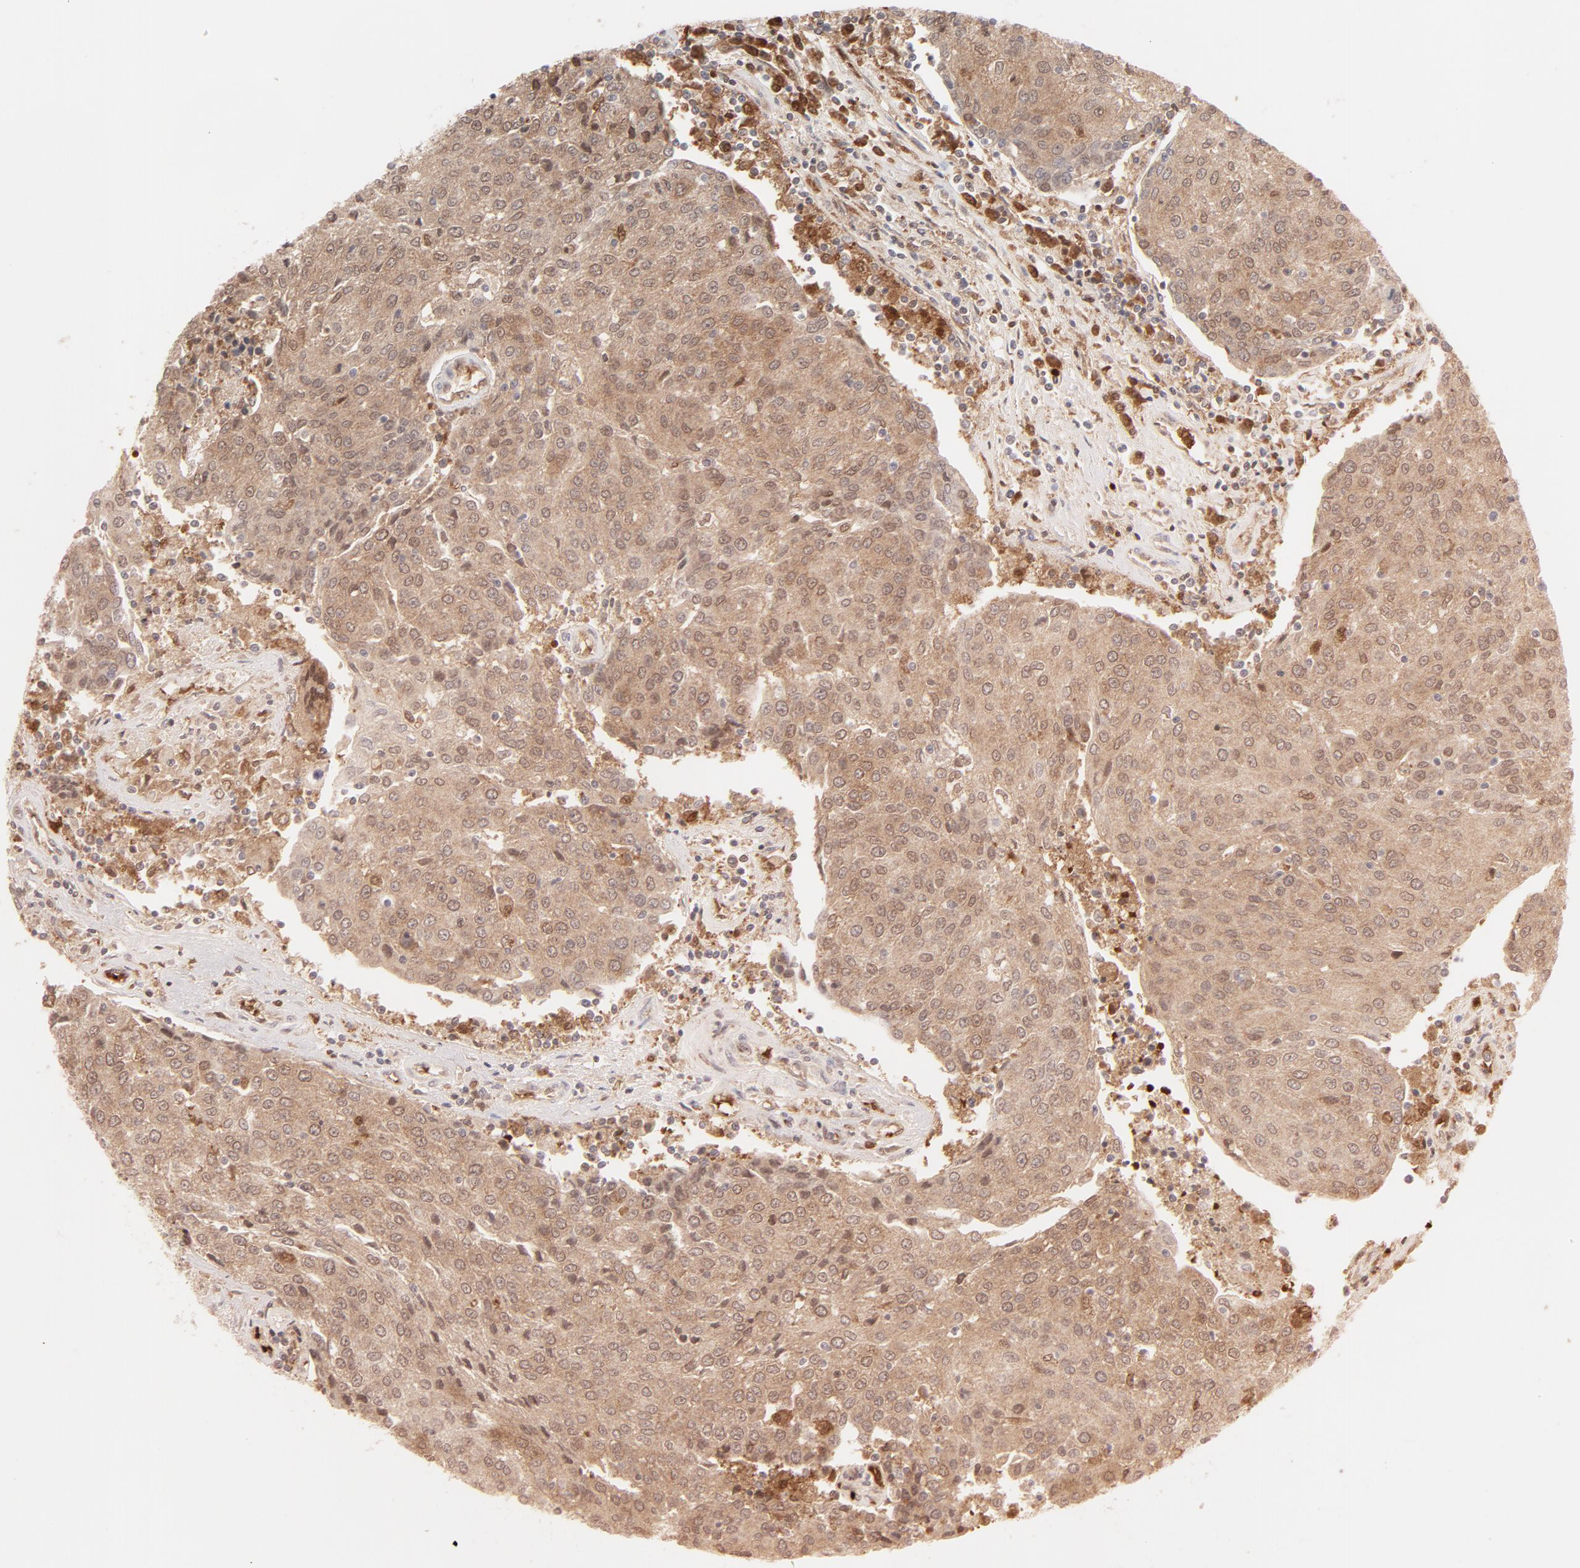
{"staining": {"intensity": "weak", "quantity": ">75%", "location": "cytoplasmic/membranous"}, "tissue": "urothelial cancer", "cell_type": "Tumor cells", "image_type": "cancer", "snomed": [{"axis": "morphology", "description": "Urothelial carcinoma, High grade"}, {"axis": "topography", "description": "Urinary bladder"}], "caption": "Protein analysis of urothelial carcinoma (high-grade) tissue exhibits weak cytoplasmic/membranous expression in approximately >75% of tumor cells.", "gene": "PRDX1", "patient": {"sex": "female", "age": 85}}